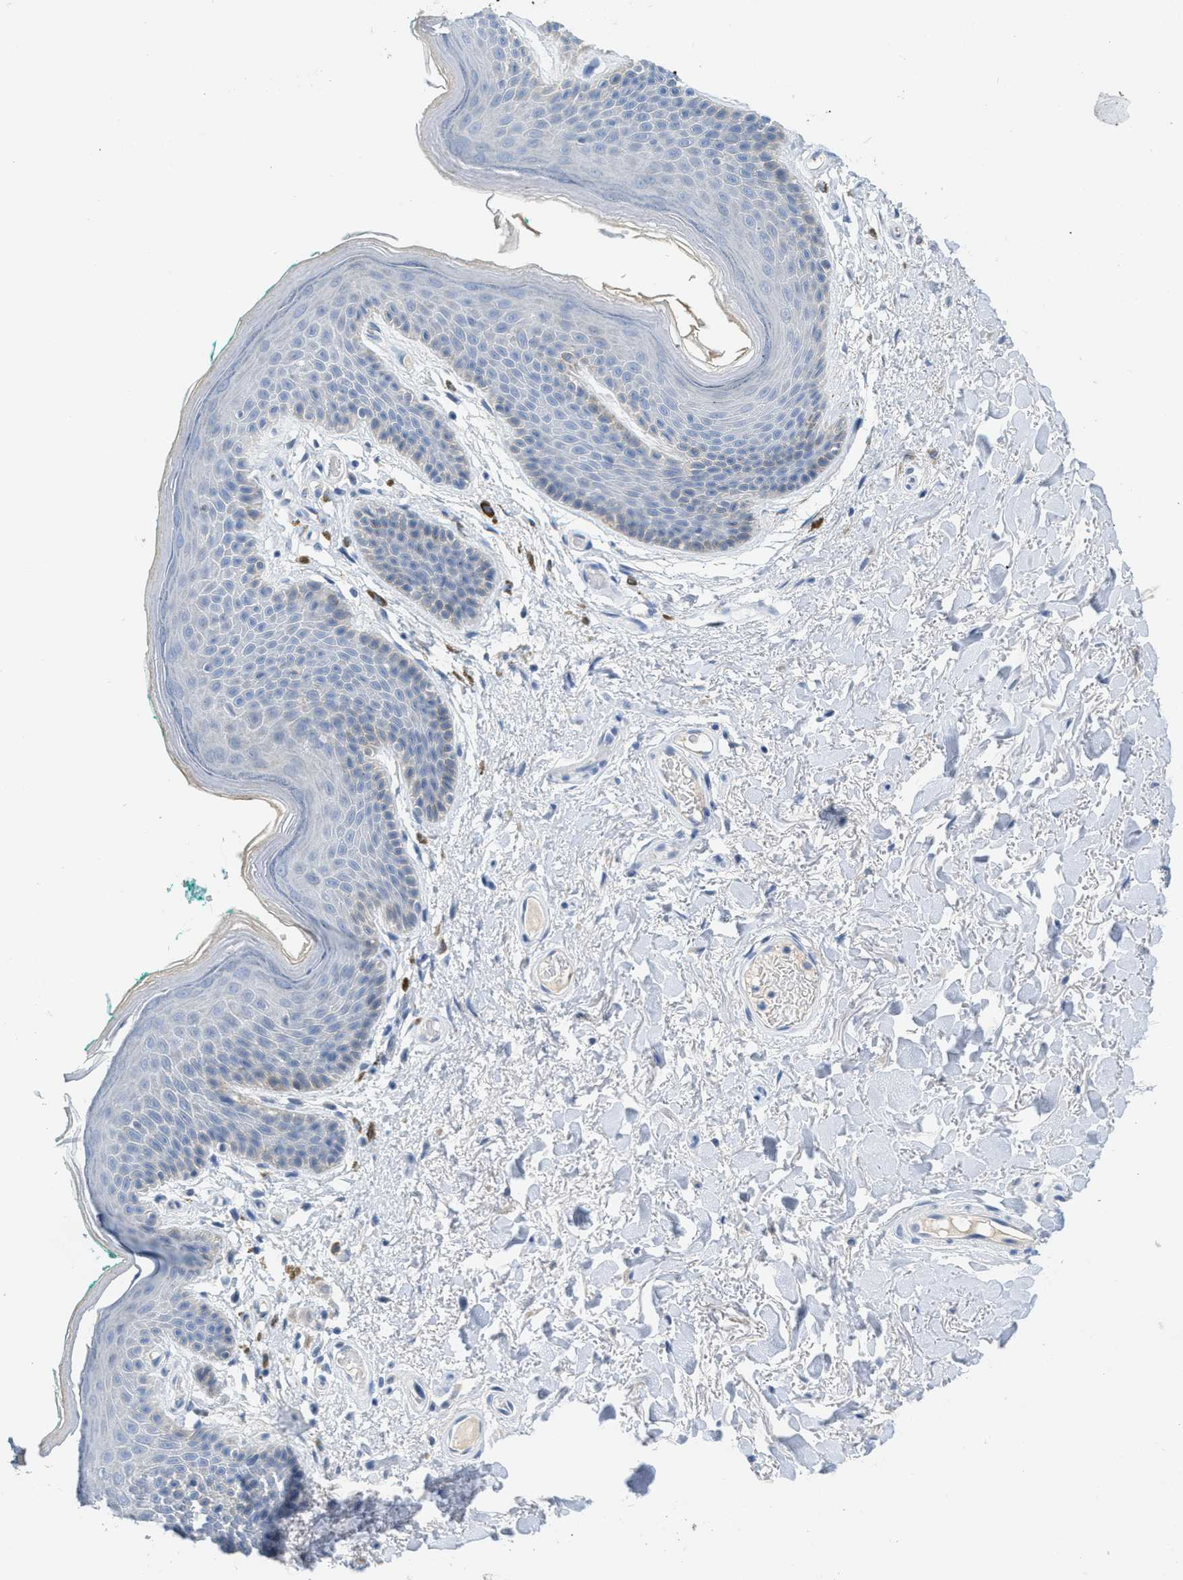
{"staining": {"intensity": "negative", "quantity": "none", "location": "none"}, "tissue": "skin", "cell_type": "Epidermal cells", "image_type": "normal", "snomed": [{"axis": "morphology", "description": "Normal tissue, NOS"}, {"axis": "topography", "description": "Anal"}], "caption": "Immunohistochemistry of unremarkable human skin displays no positivity in epidermal cells. The staining was performed using DAB to visualize the protein expression in brown, while the nuclei were stained in blue with hematoxylin (Magnification: 20x).", "gene": "HSF2", "patient": {"sex": "male", "age": 74}}